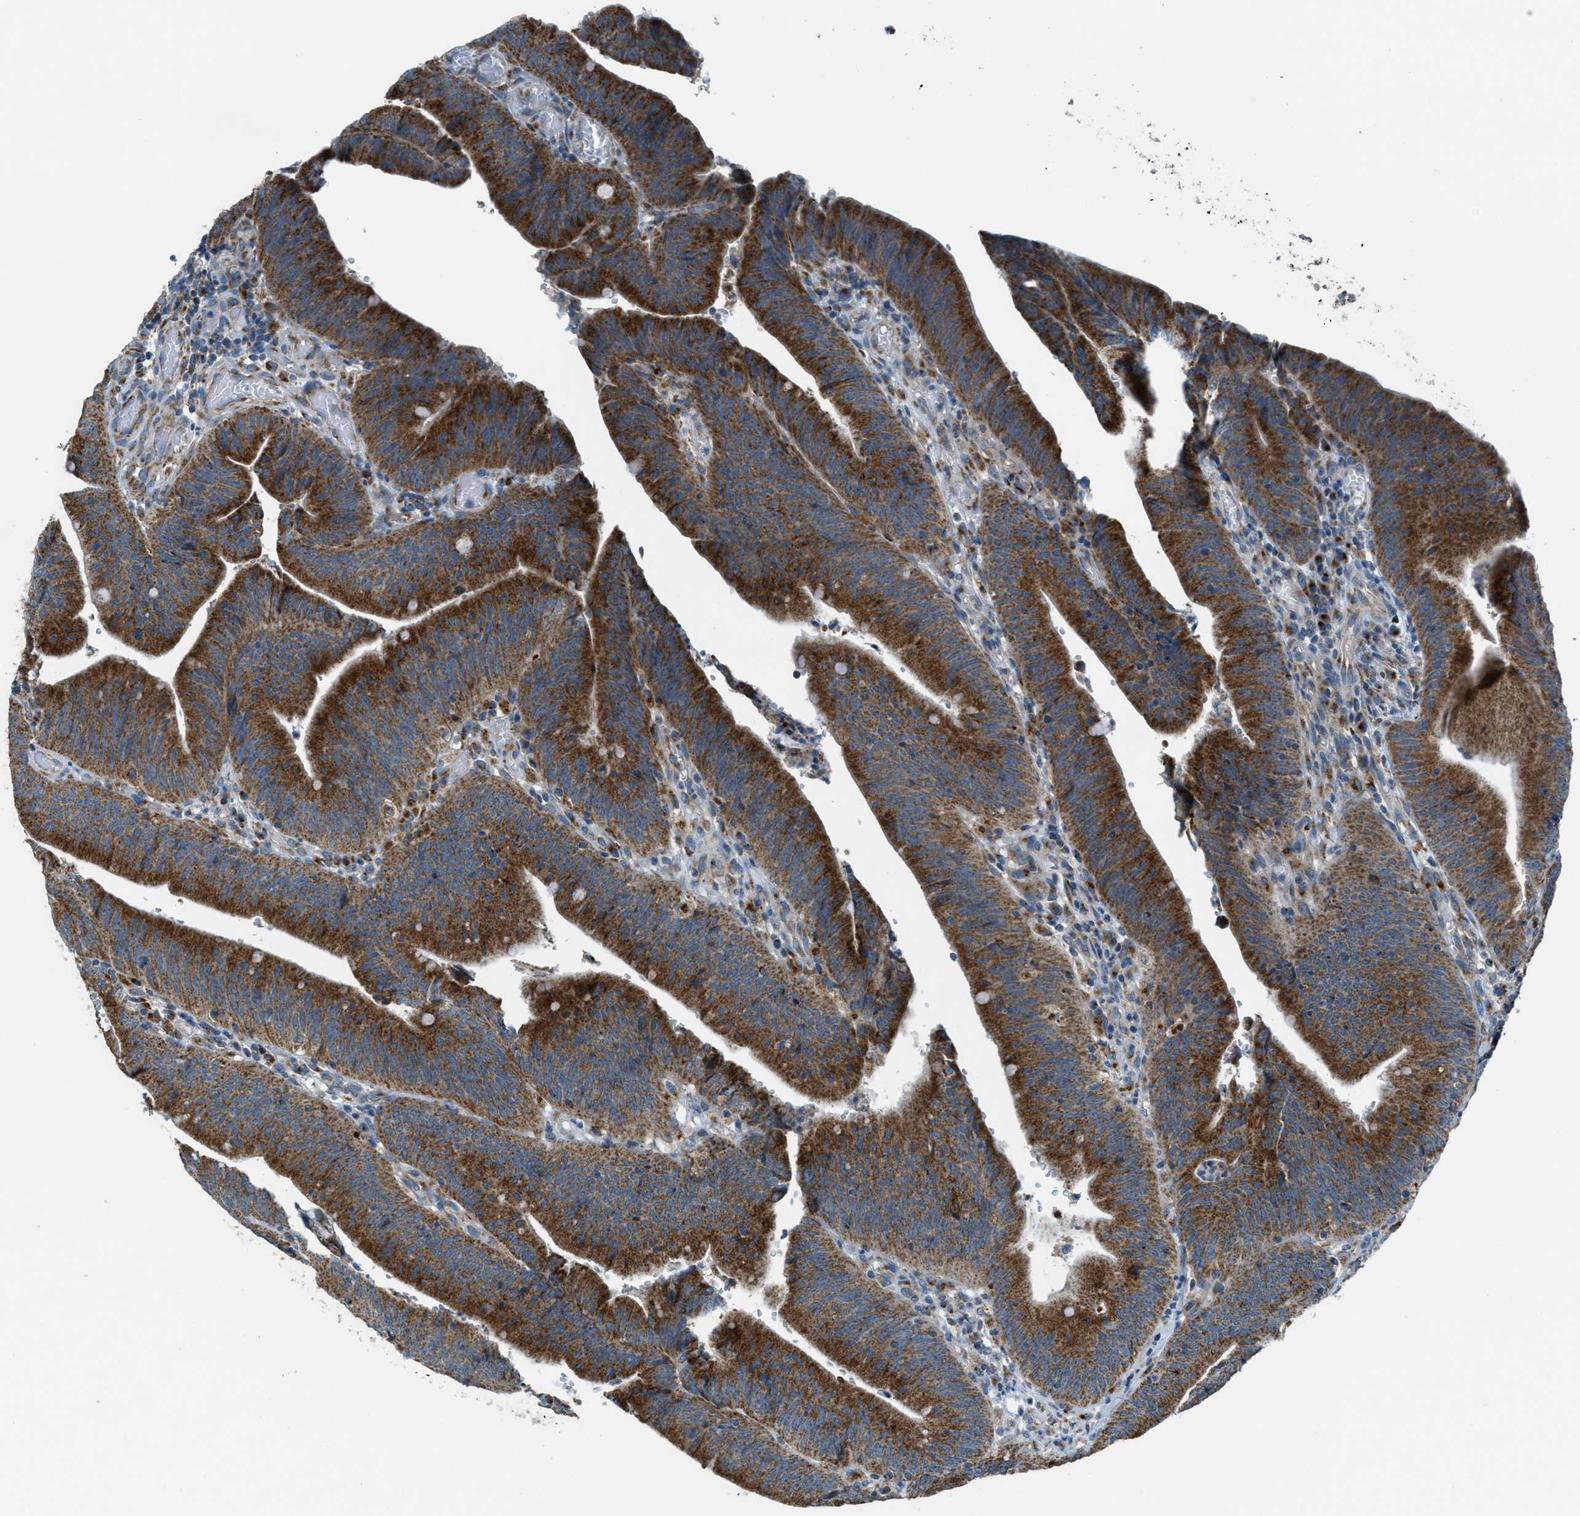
{"staining": {"intensity": "strong", "quantity": ">75%", "location": "cytoplasmic/membranous"}, "tissue": "colorectal cancer", "cell_type": "Tumor cells", "image_type": "cancer", "snomed": [{"axis": "morphology", "description": "Normal tissue, NOS"}, {"axis": "morphology", "description": "Adenocarcinoma, NOS"}, {"axis": "topography", "description": "Rectum"}], "caption": "Protein analysis of adenocarcinoma (colorectal) tissue displays strong cytoplasmic/membranous expression in approximately >75% of tumor cells.", "gene": "BCKDK", "patient": {"sex": "female", "age": 66}}